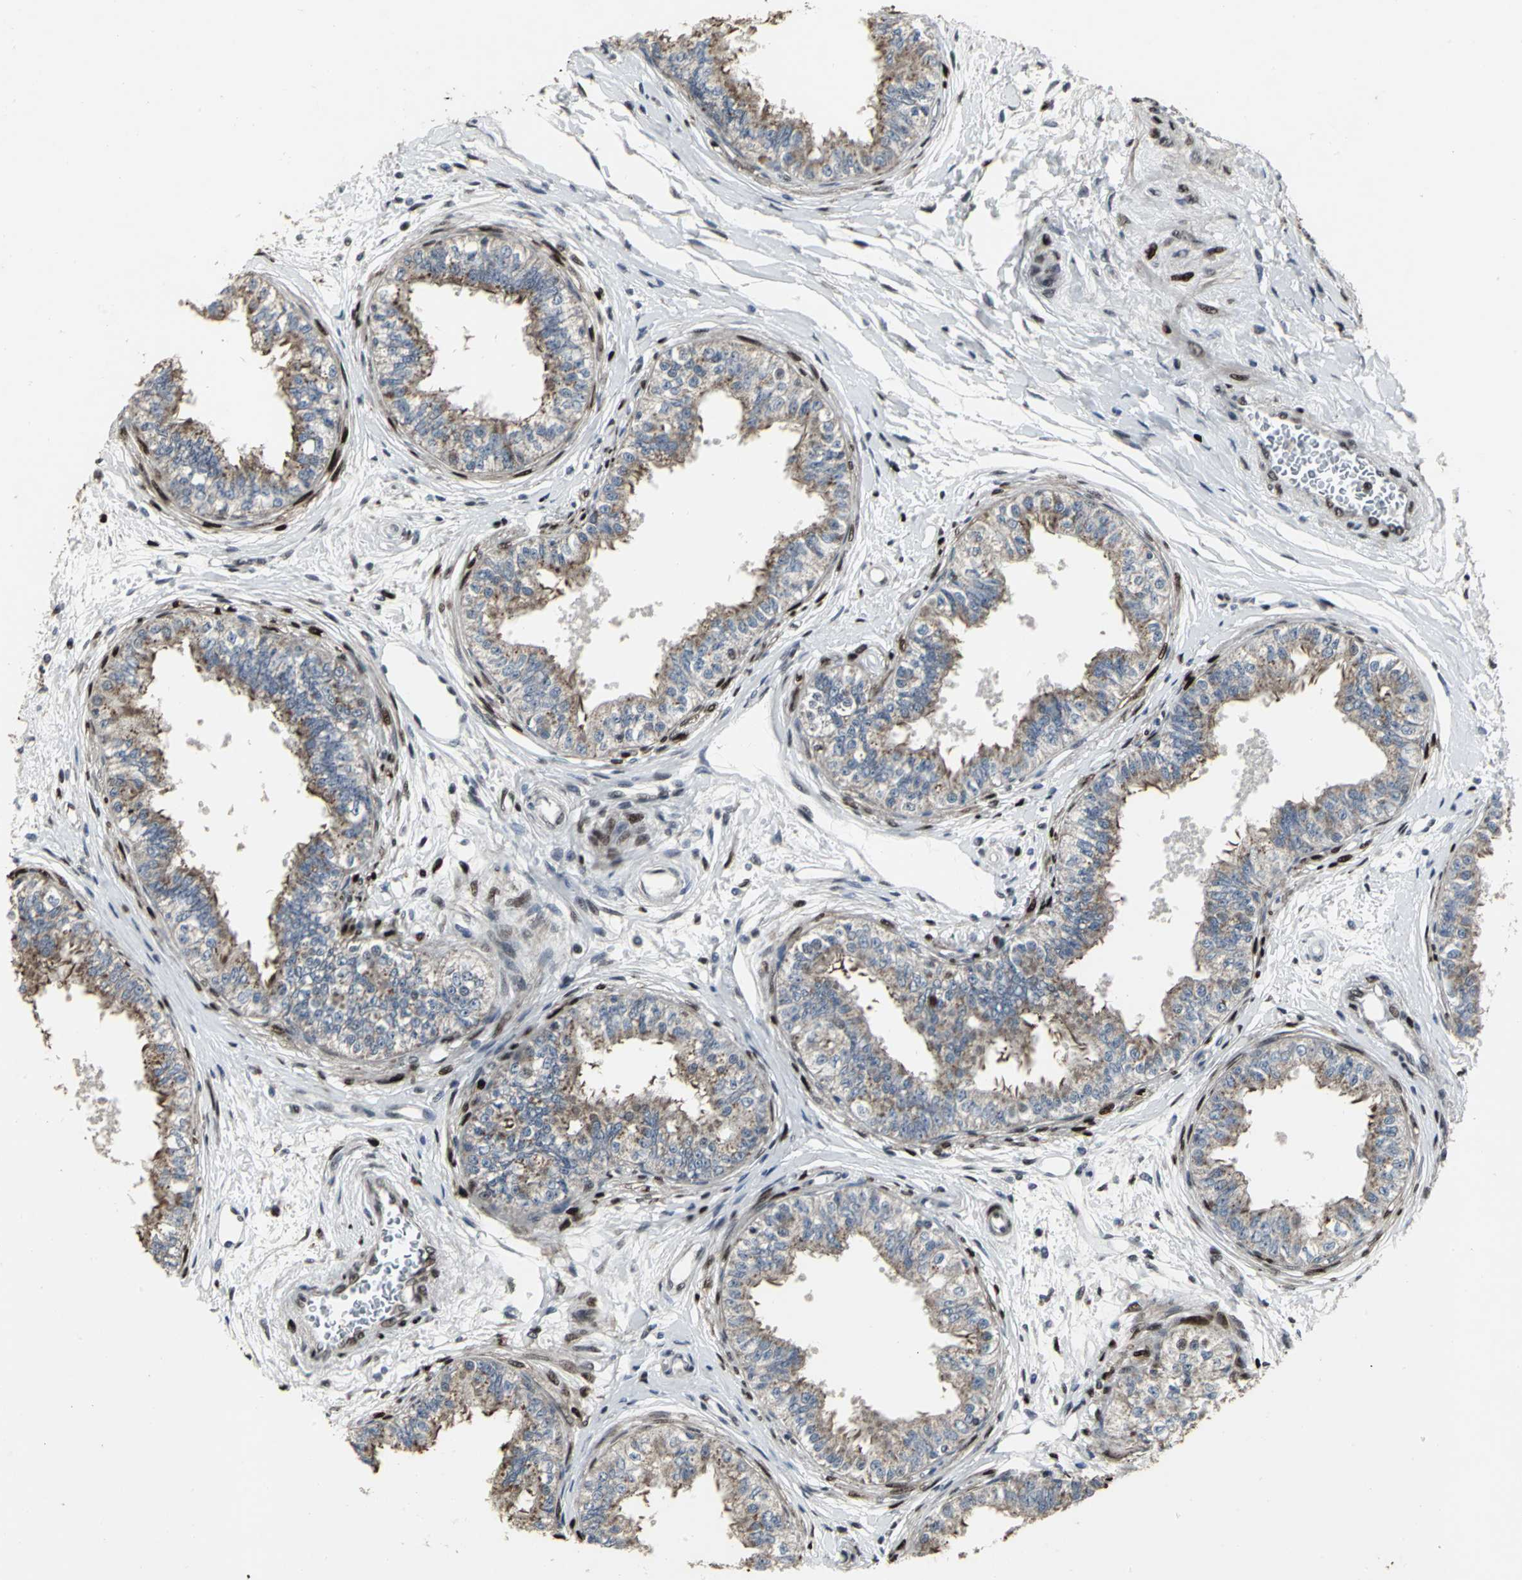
{"staining": {"intensity": "moderate", "quantity": "<25%", "location": "nuclear"}, "tissue": "epididymis", "cell_type": "Glandular cells", "image_type": "normal", "snomed": [{"axis": "morphology", "description": "Normal tissue, NOS"}, {"axis": "morphology", "description": "Adenocarcinoma, metastatic, NOS"}, {"axis": "topography", "description": "Testis"}, {"axis": "topography", "description": "Epididymis"}], "caption": "Glandular cells exhibit moderate nuclear staining in approximately <25% of cells in benign epididymis. The staining was performed using DAB, with brown indicating positive protein expression. Nuclei are stained blue with hematoxylin.", "gene": "SRF", "patient": {"sex": "male", "age": 26}}